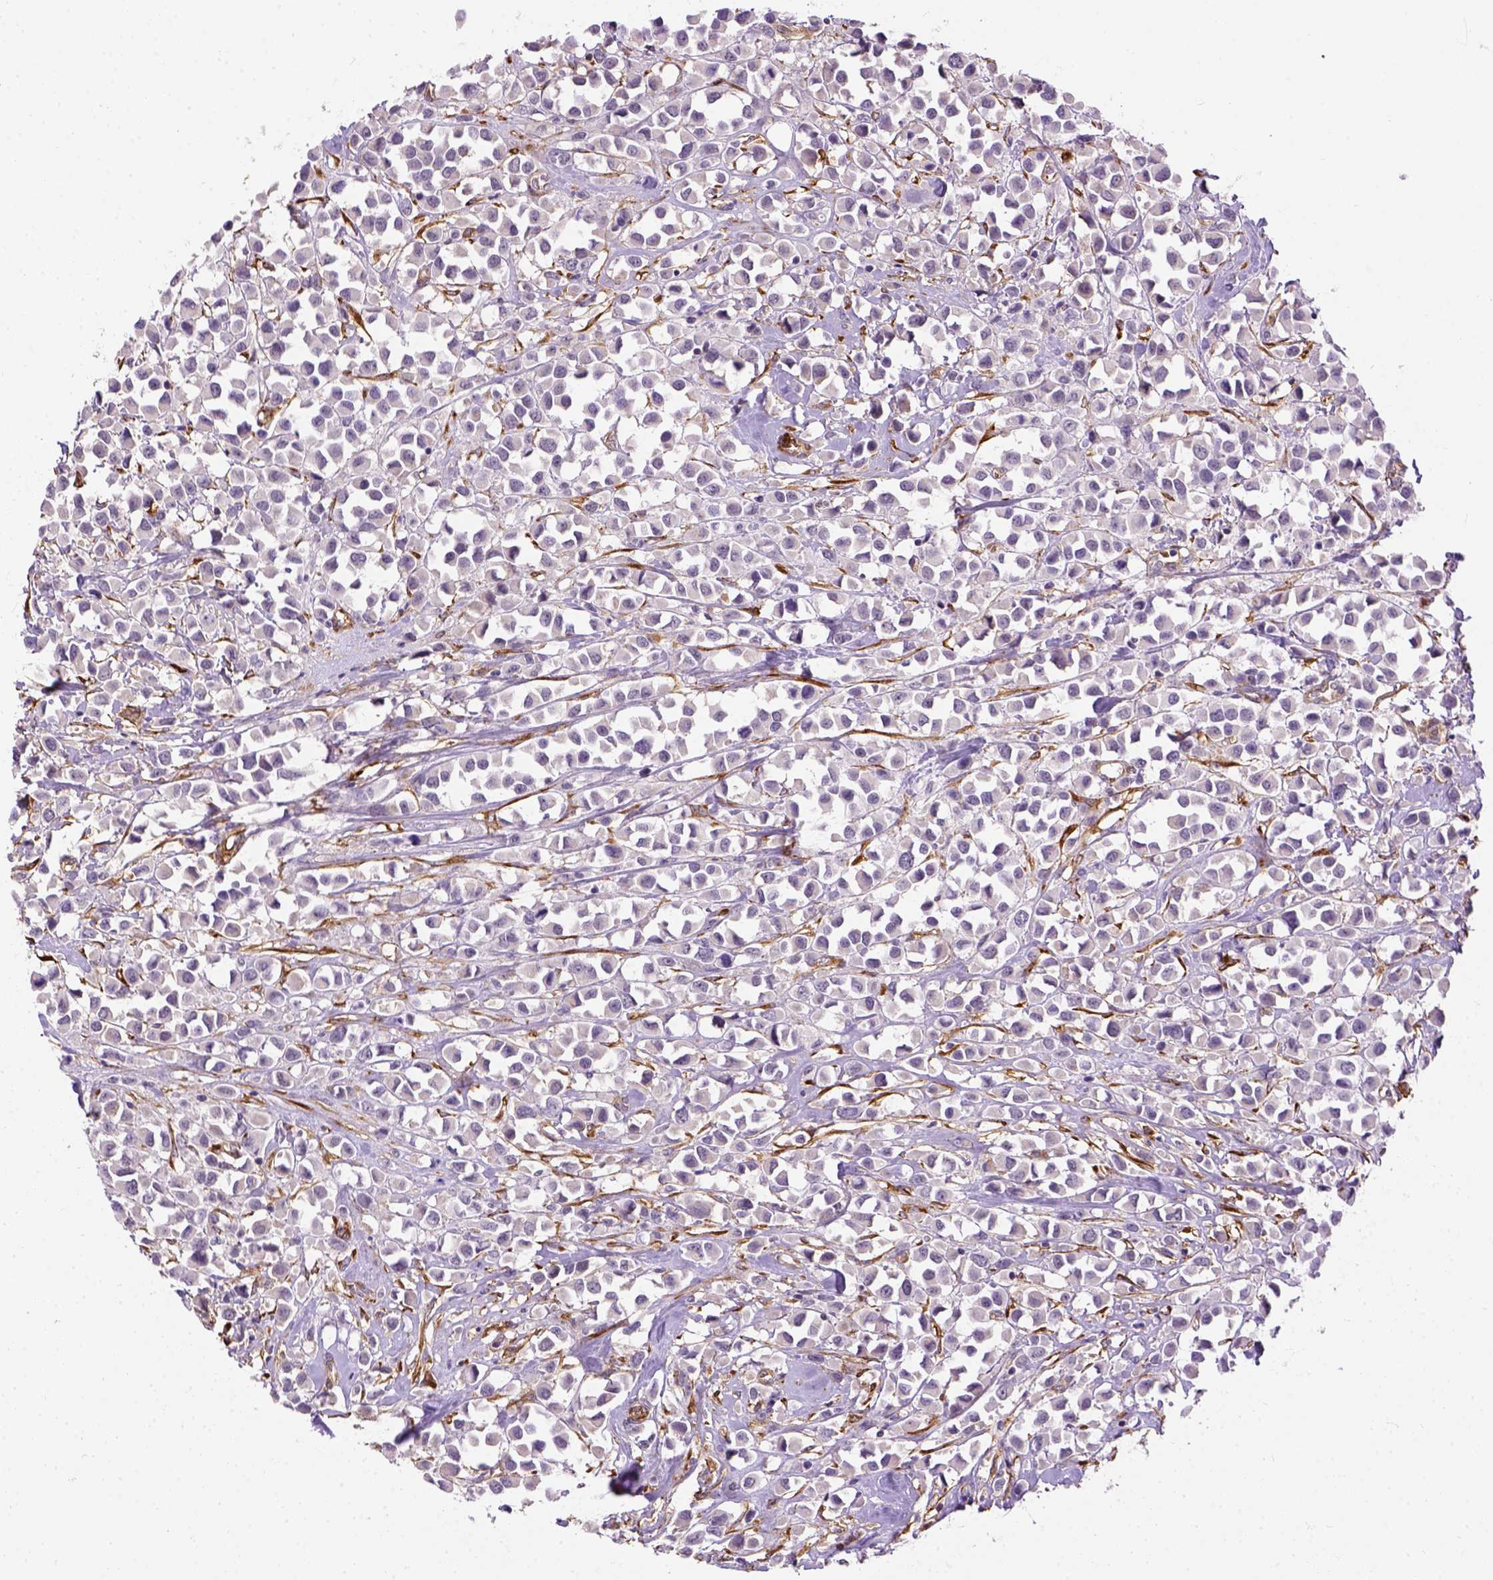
{"staining": {"intensity": "negative", "quantity": "none", "location": "none"}, "tissue": "breast cancer", "cell_type": "Tumor cells", "image_type": "cancer", "snomed": [{"axis": "morphology", "description": "Duct carcinoma"}, {"axis": "topography", "description": "Breast"}], "caption": "A photomicrograph of human infiltrating ductal carcinoma (breast) is negative for staining in tumor cells.", "gene": "KAZN", "patient": {"sex": "female", "age": 61}}